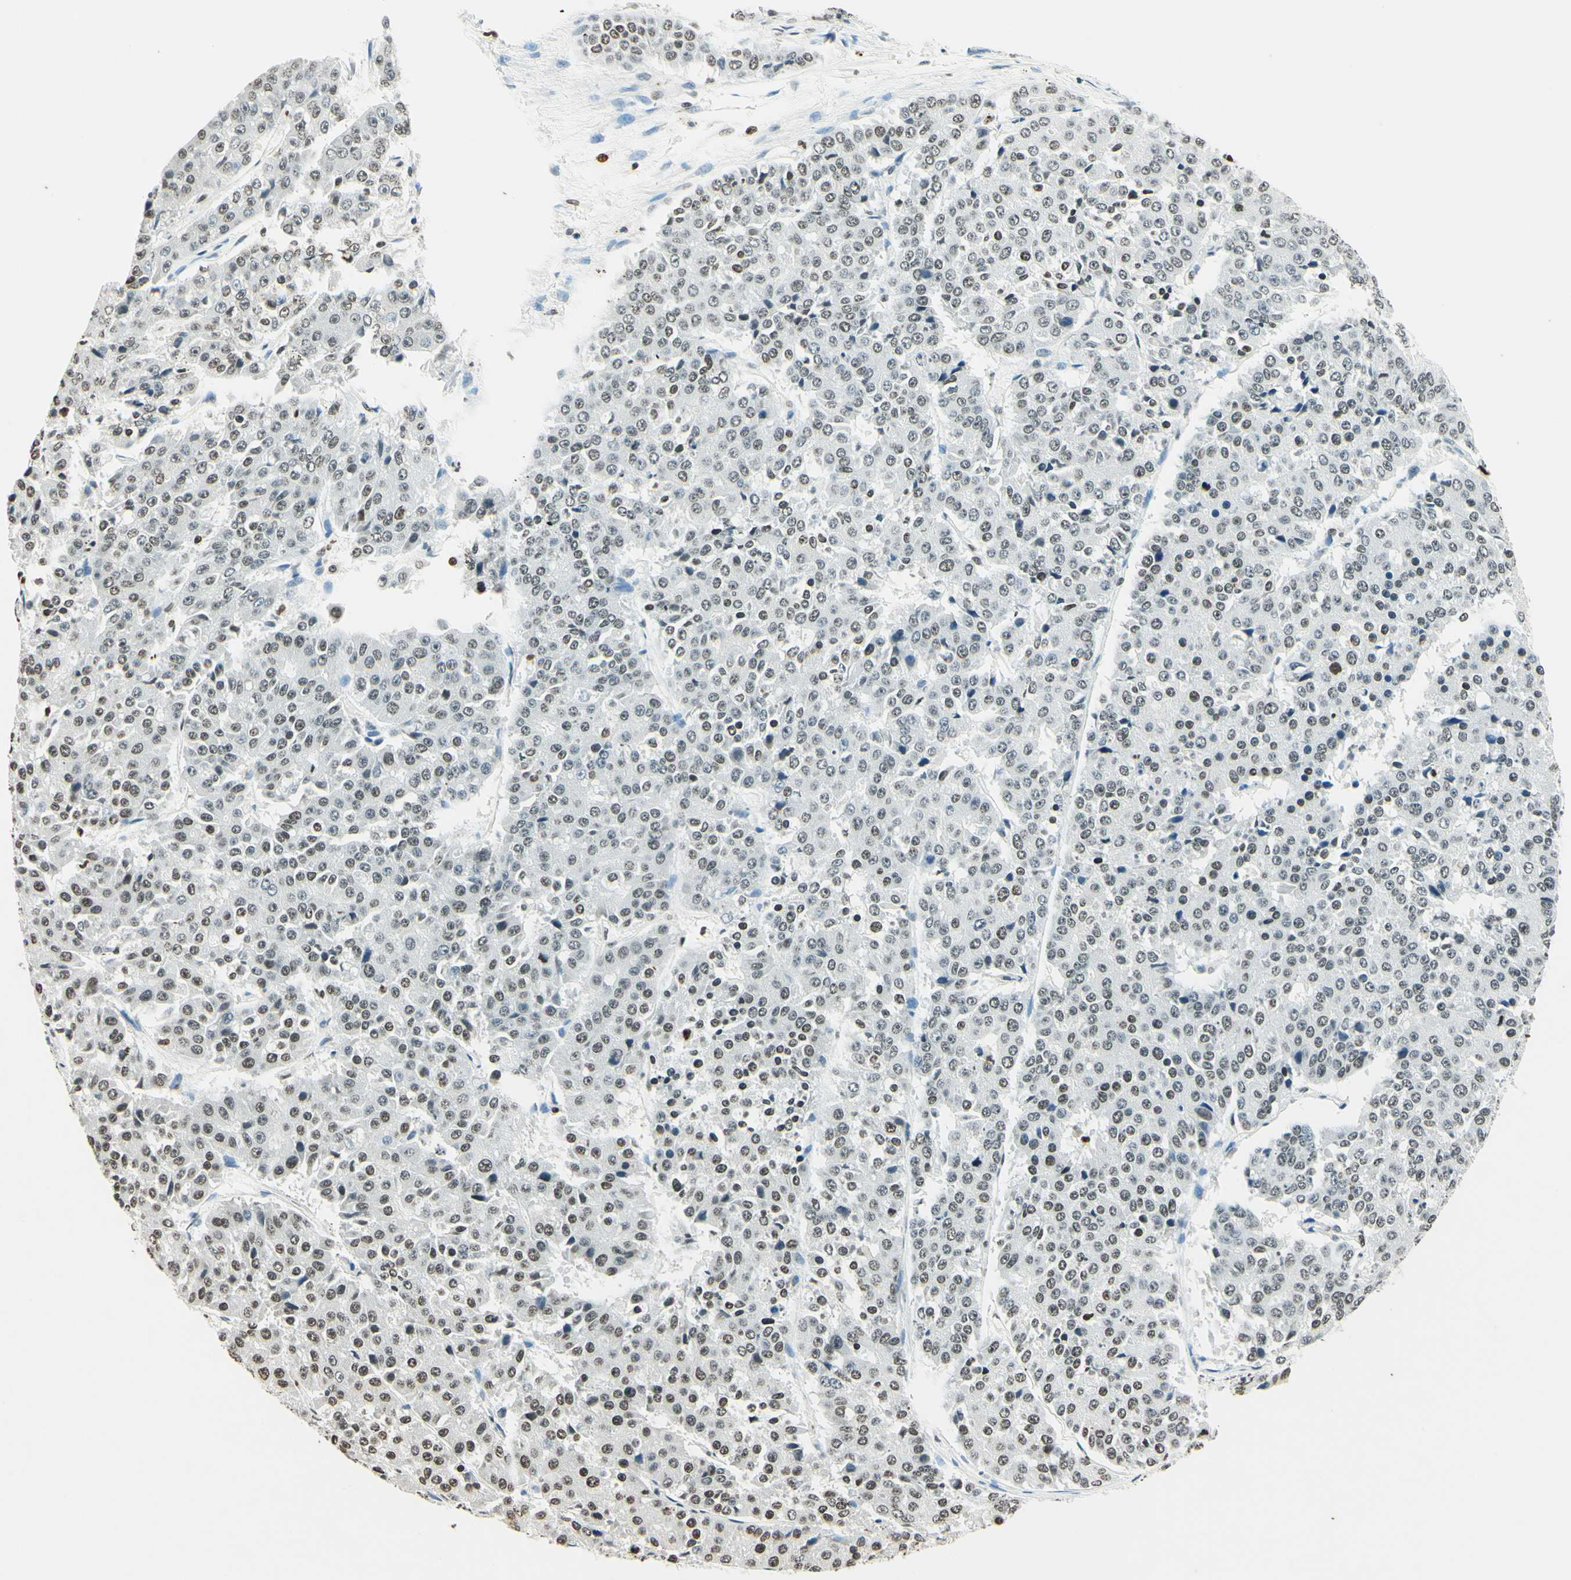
{"staining": {"intensity": "moderate", "quantity": "25%-75%", "location": "nuclear"}, "tissue": "pancreatic cancer", "cell_type": "Tumor cells", "image_type": "cancer", "snomed": [{"axis": "morphology", "description": "Adenocarcinoma, NOS"}, {"axis": "topography", "description": "Pancreas"}], "caption": "Protein staining displays moderate nuclear staining in approximately 25%-75% of tumor cells in pancreatic cancer (adenocarcinoma).", "gene": "MSH2", "patient": {"sex": "male", "age": 50}}